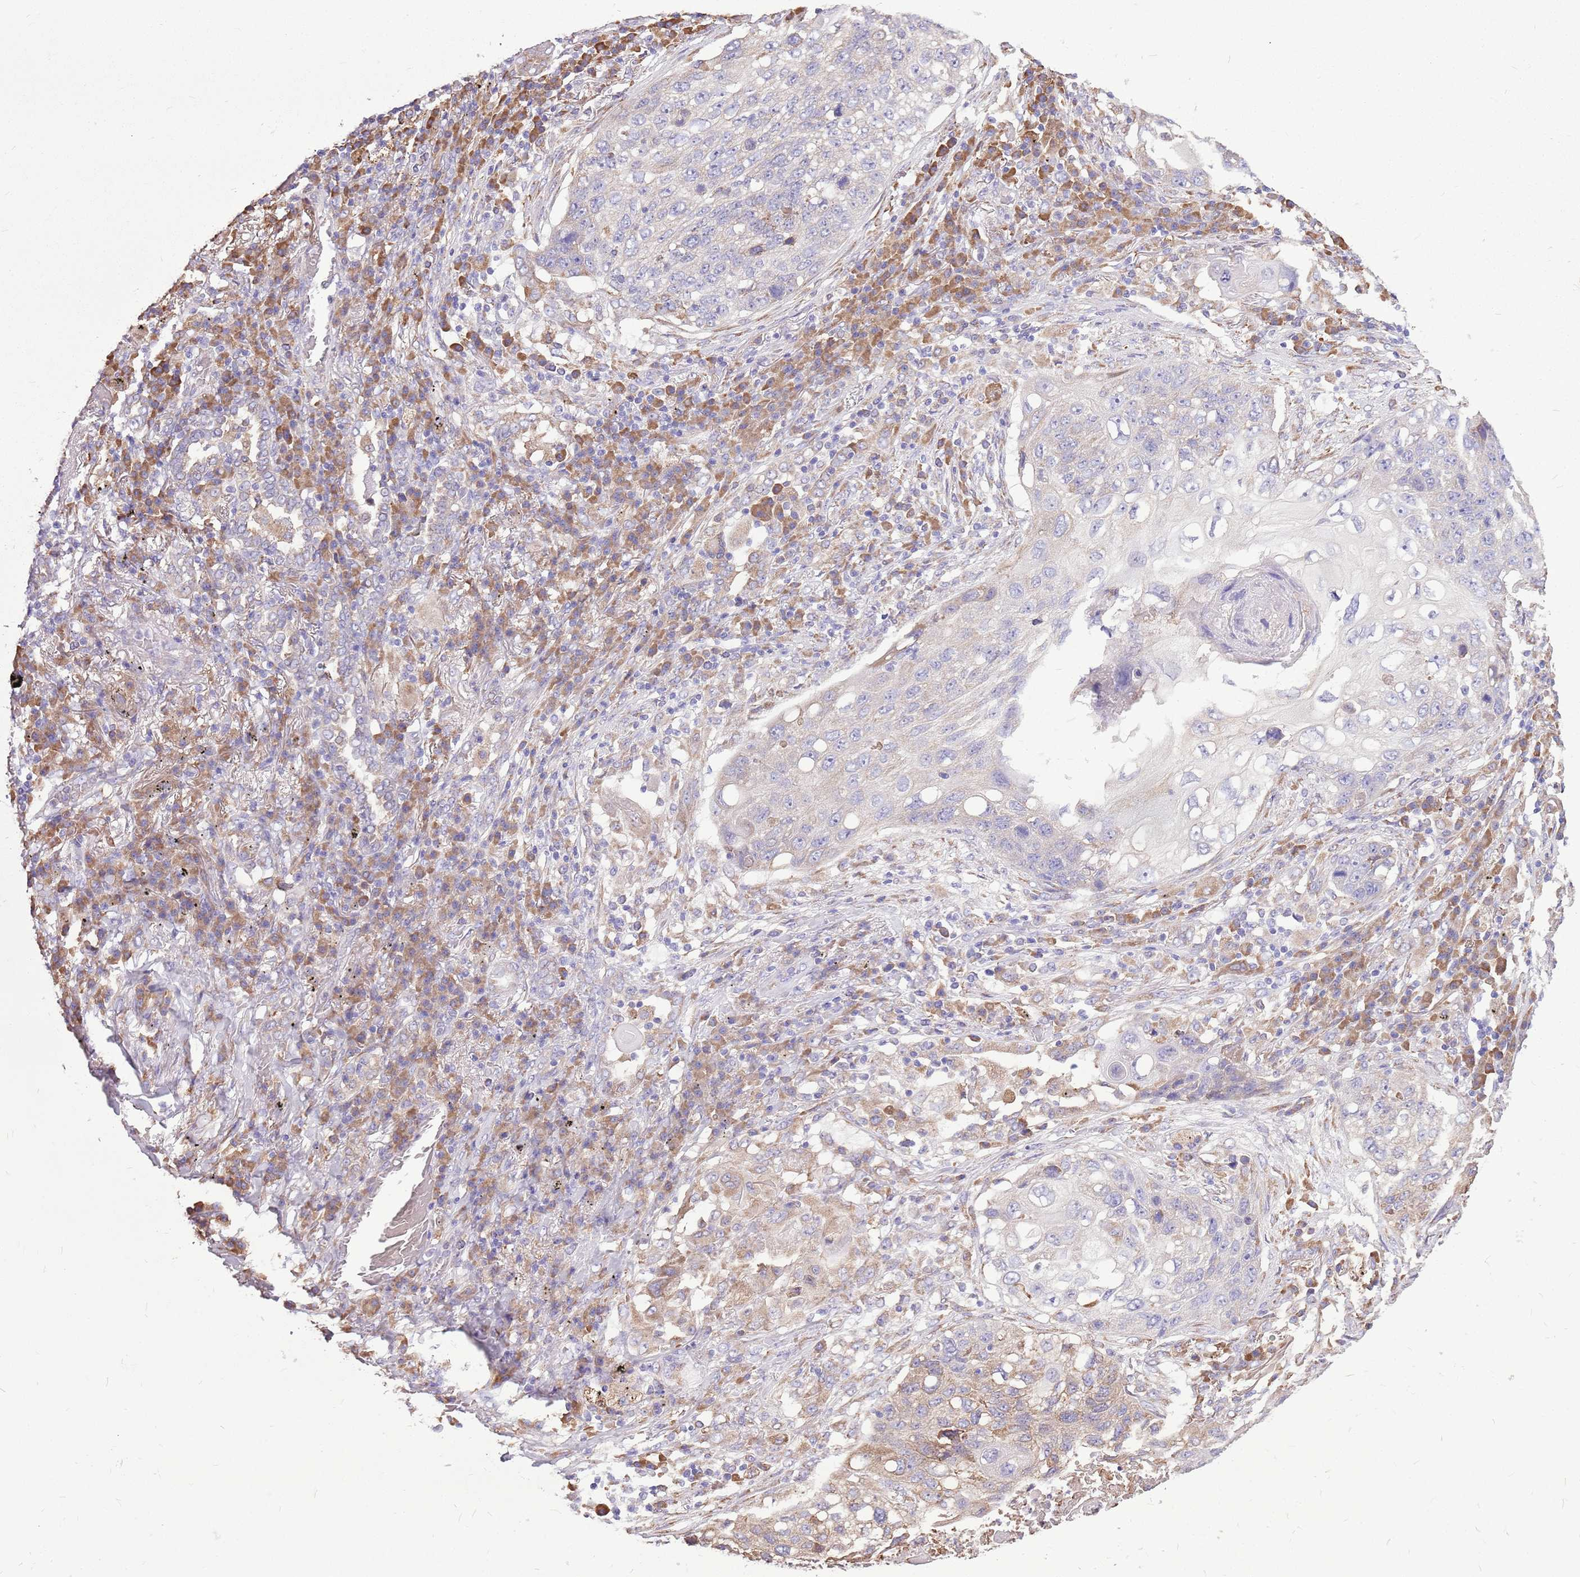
{"staining": {"intensity": "weak", "quantity": "<25%", "location": "cytoplasmic/membranous"}, "tissue": "lung cancer", "cell_type": "Tumor cells", "image_type": "cancer", "snomed": [{"axis": "morphology", "description": "Squamous cell carcinoma, NOS"}, {"axis": "topography", "description": "Lung"}], "caption": "IHC of human lung squamous cell carcinoma exhibits no positivity in tumor cells.", "gene": "KCTD19", "patient": {"sex": "female", "age": 63}}